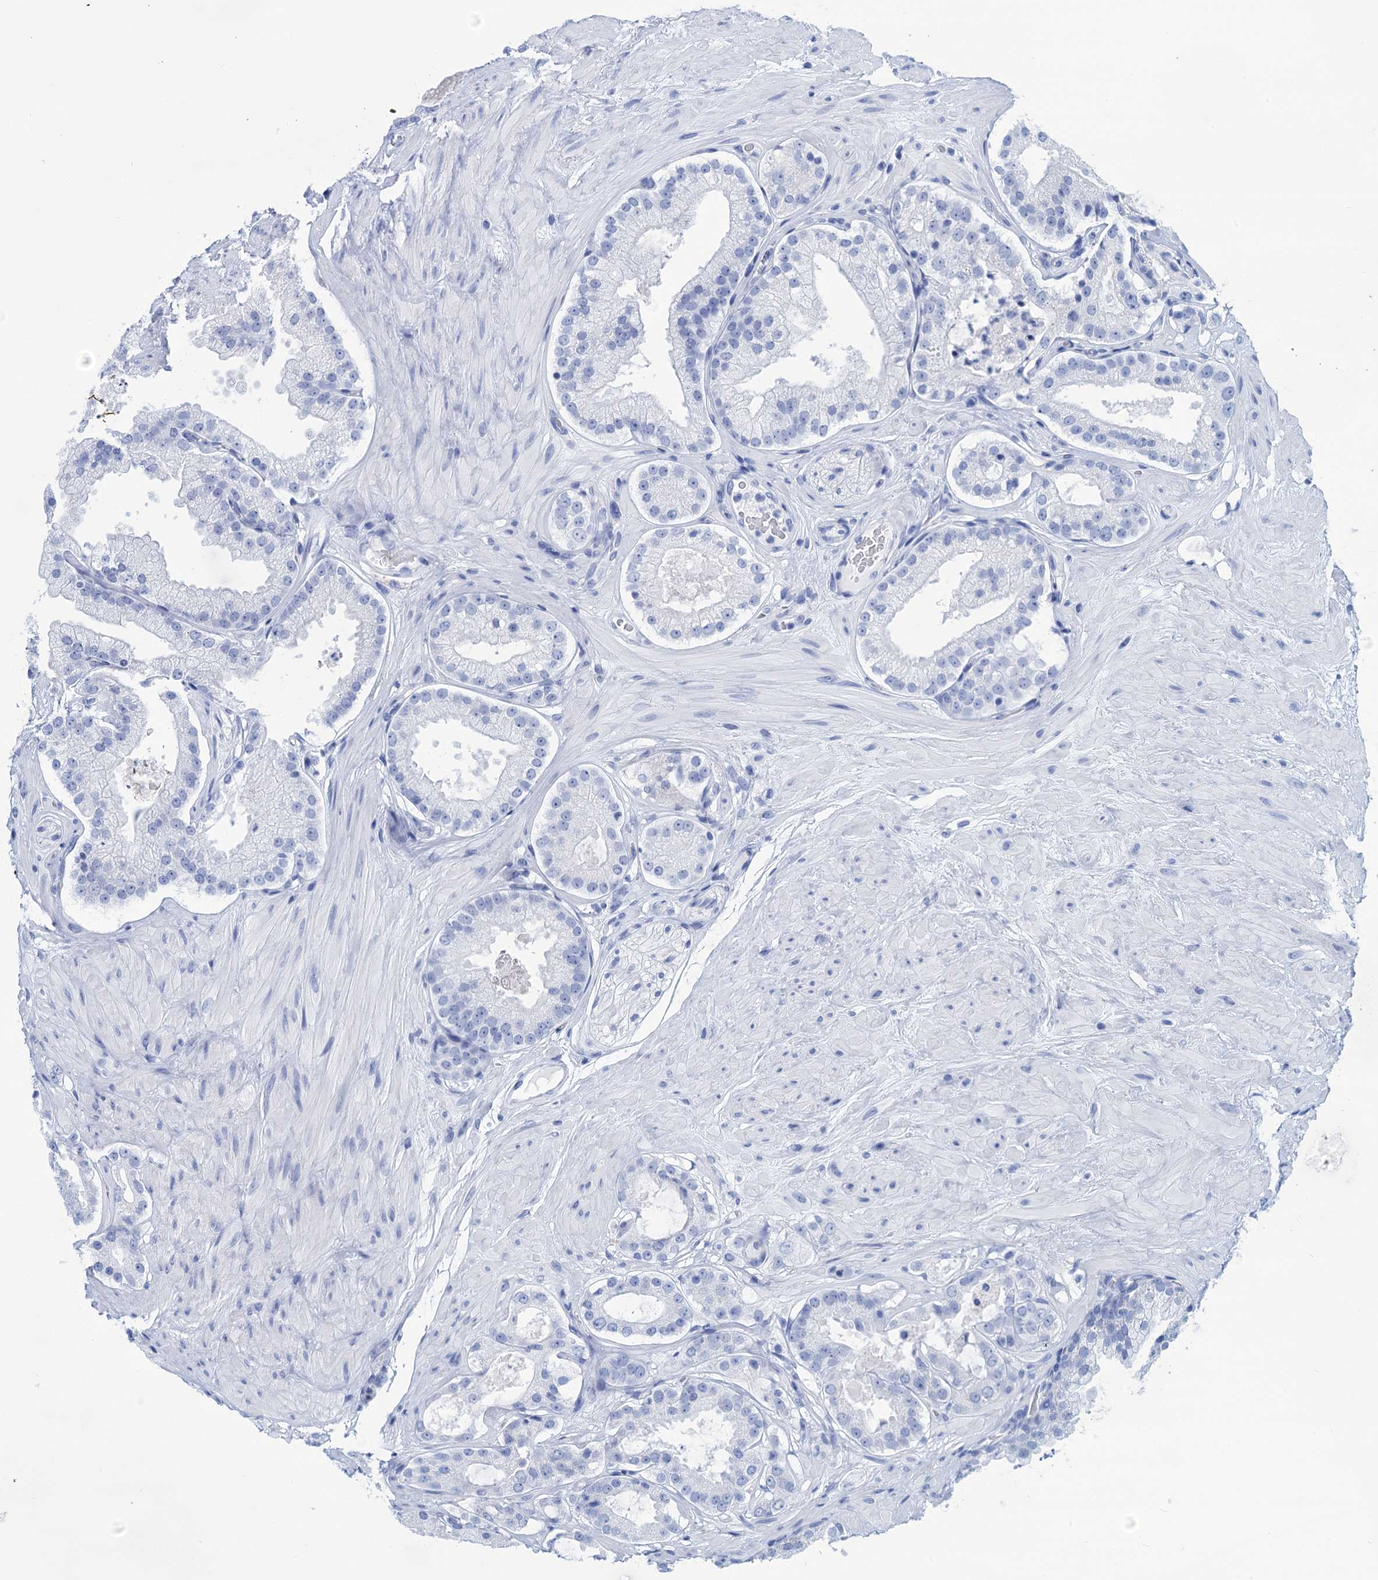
{"staining": {"intensity": "negative", "quantity": "none", "location": "none"}, "tissue": "prostate cancer", "cell_type": "Tumor cells", "image_type": "cancer", "snomed": [{"axis": "morphology", "description": "Adenocarcinoma, High grade"}, {"axis": "topography", "description": "Prostate"}], "caption": "This is an IHC image of human adenocarcinoma (high-grade) (prostate). There is no staining in tumor cells.", "gene": "CABYR", "patient": {"sex": "male", "age": 65}}